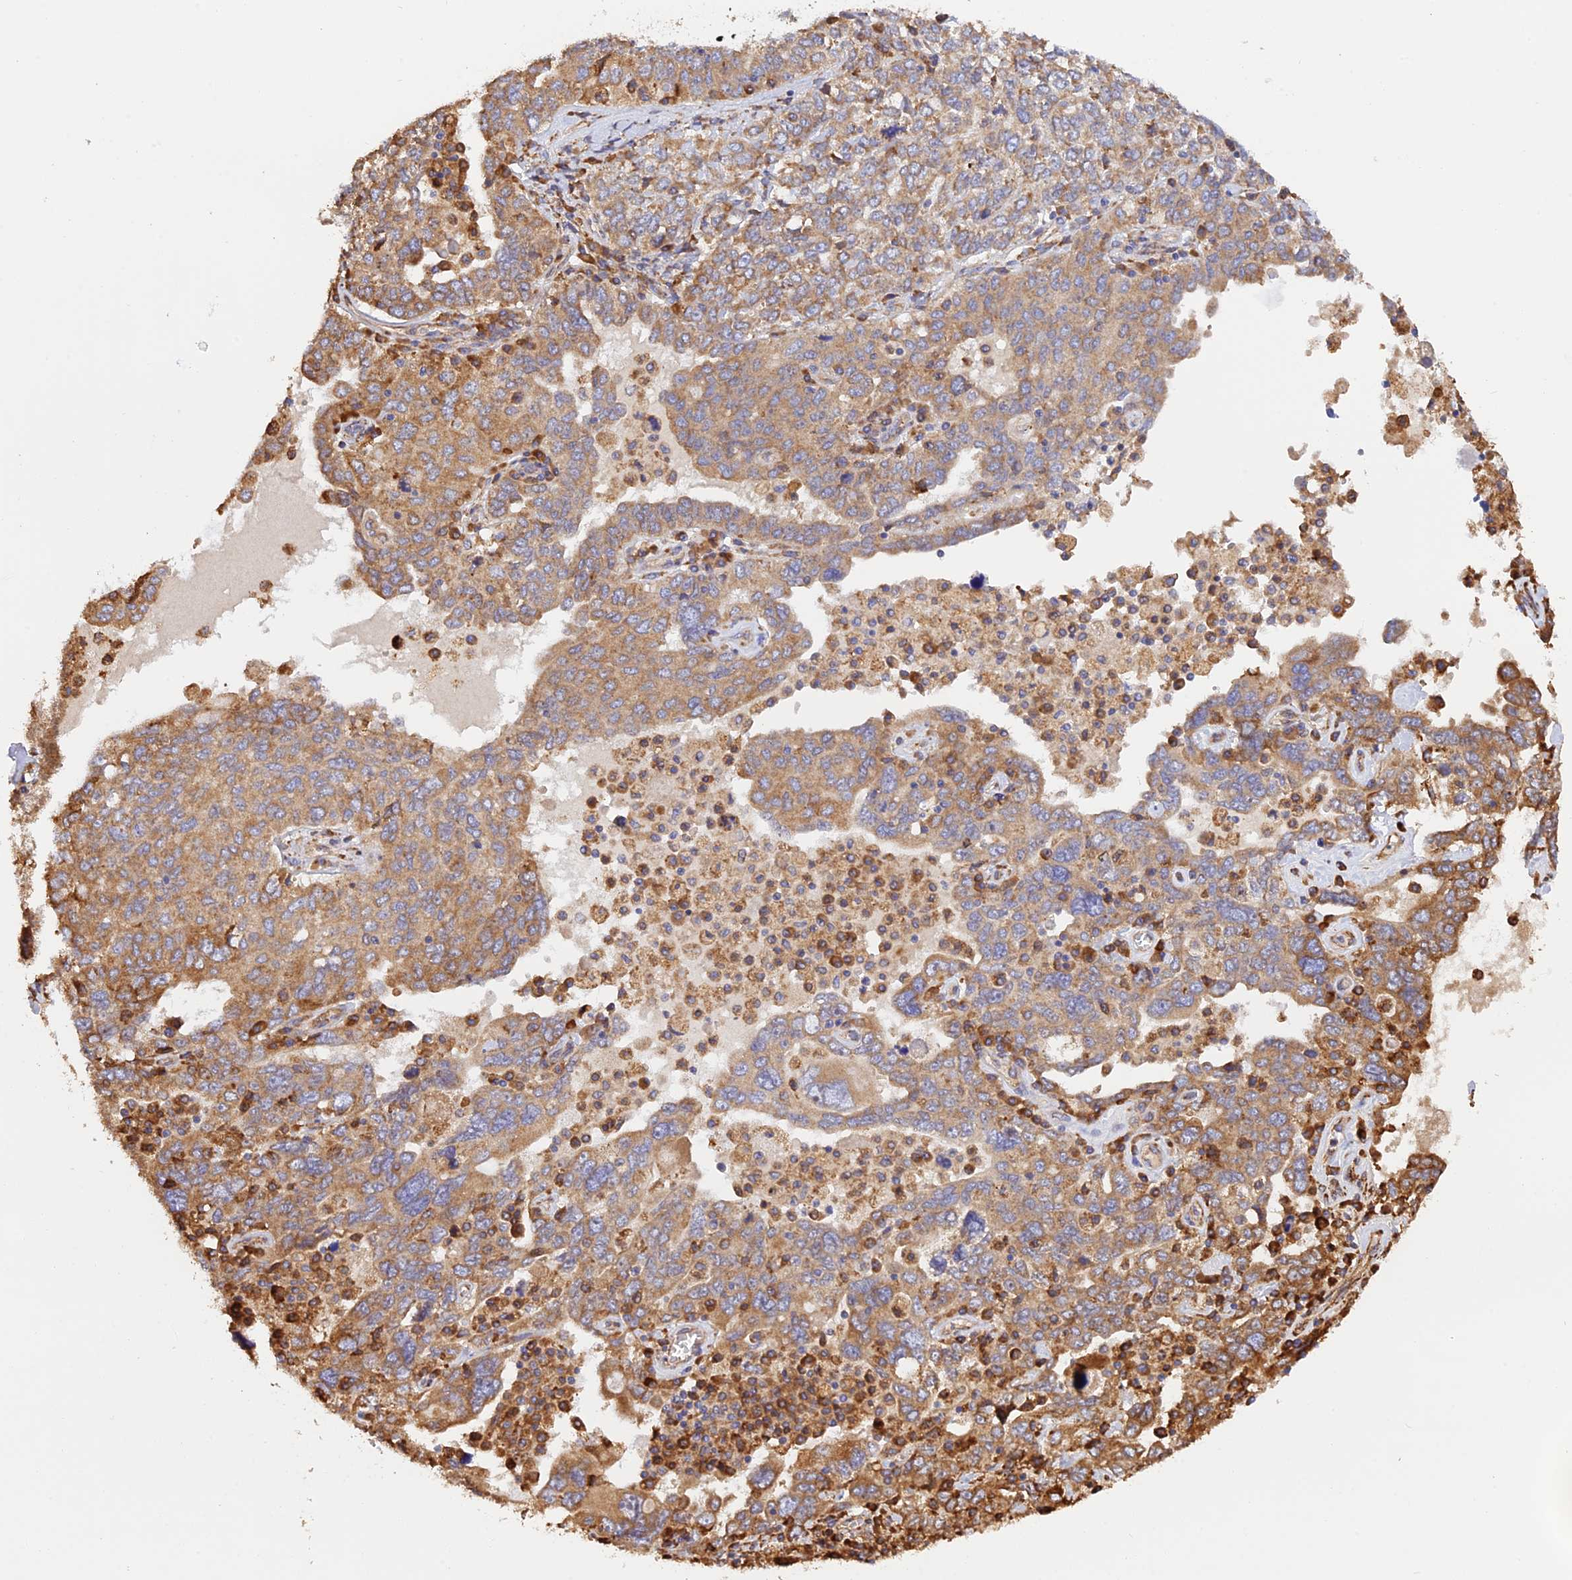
{"staining": {"intensity": "moderate", "quantity": ">75%", "location": "cytoplasmic/membranous"}, "tissue": "ovarian cancer", "cell_type": "Tumor cells", "image_type": "cancer", "snomed": [{"axis": "morphology", "description": "Carcinoma, endometroid"}, {"axis": "topography", "description": "Ovary"}], "caption": "Ovarian endometroid carcinoma stained for a protein demonstrates moderate cytoplasmic/membranous positivity in tumor cells.", "gene": "RPL5", "patient": {"sex": "female", "age": 62}}